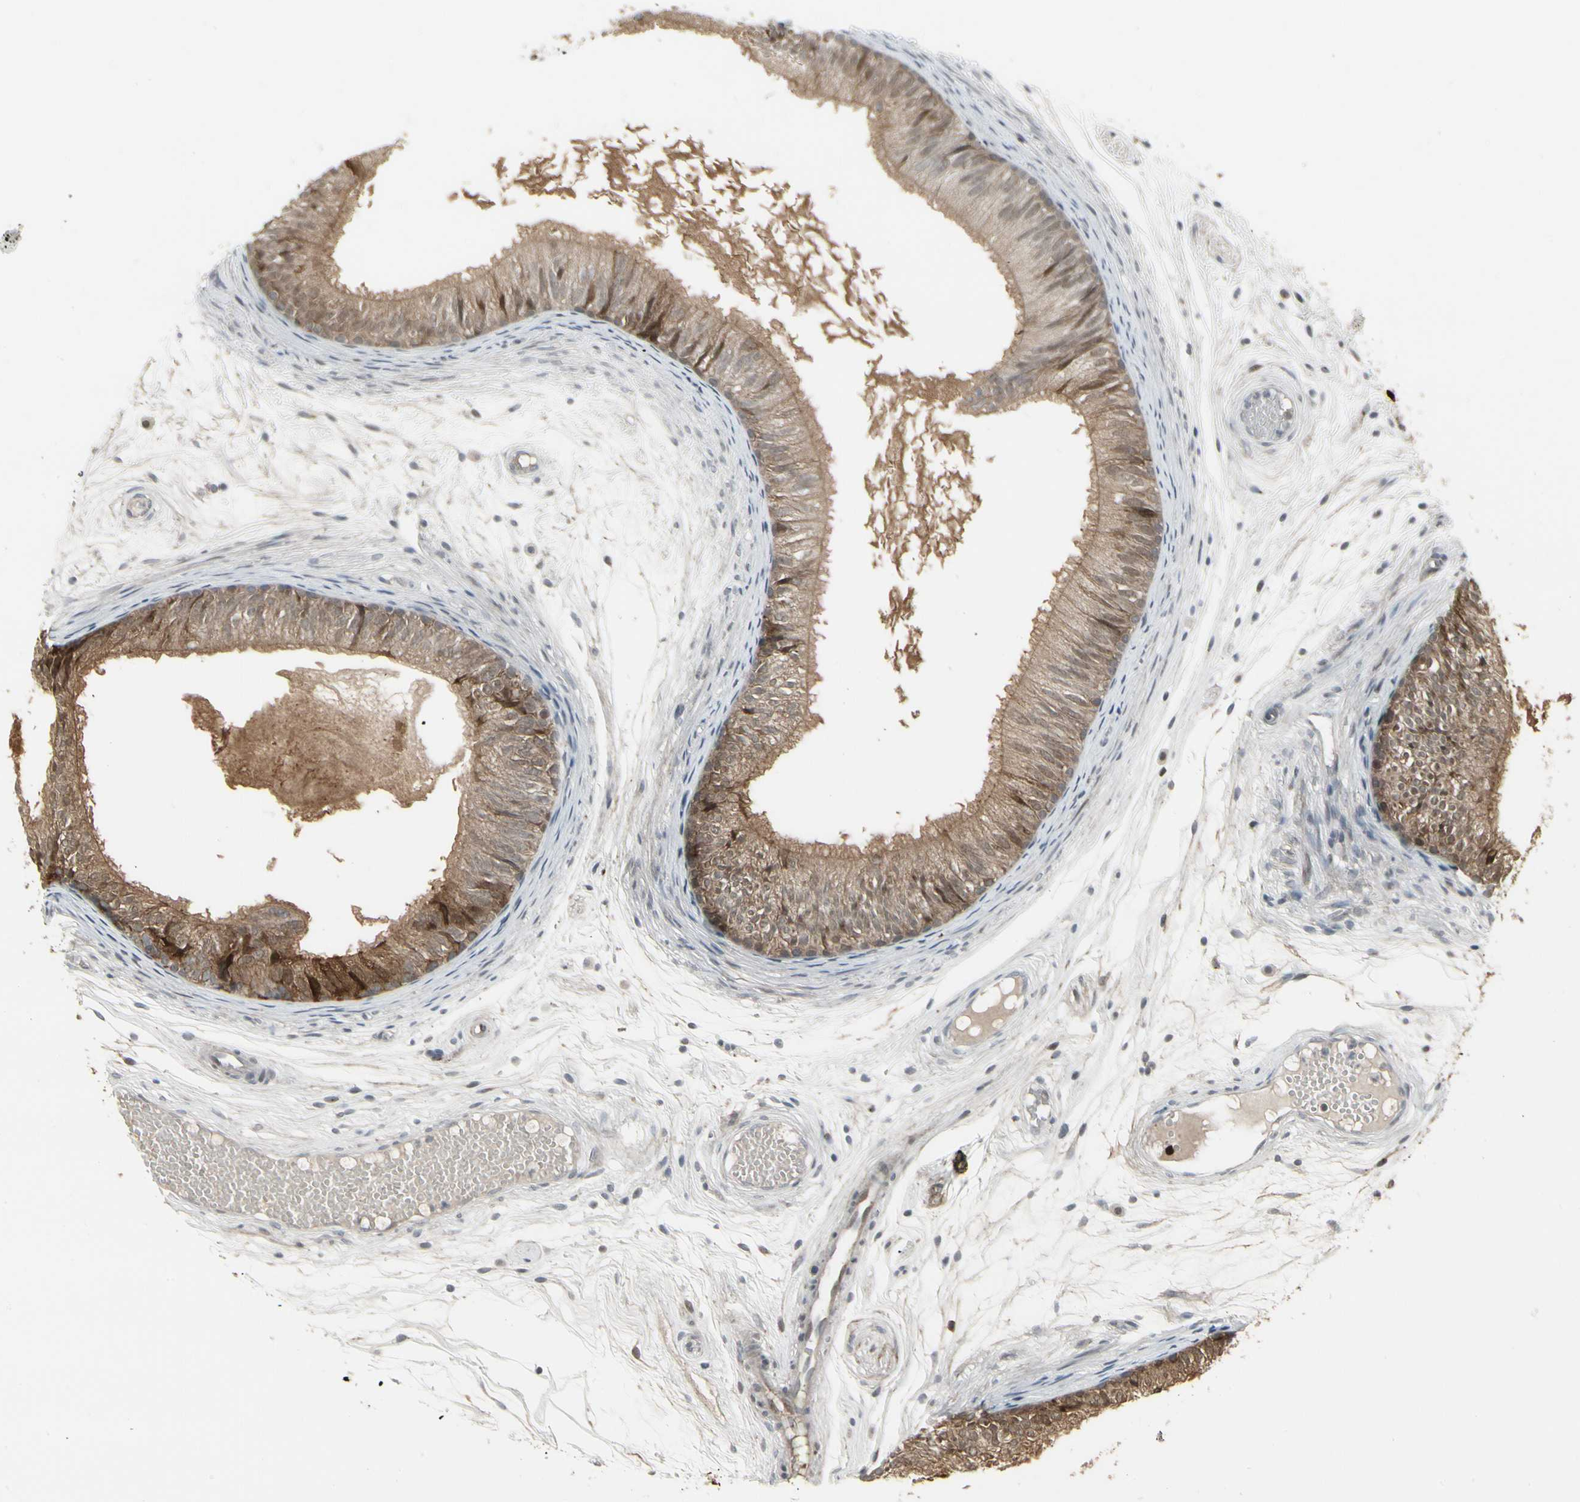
{"staining": {"intensity": "strong", "quantity": ">75%", "location": "cytoplasmic/membranous"}, "tissue": "epididymis", "cell_type": "Glandular cells", "image_type": "normal", "snomed": [{"axis": "morphology", "description": "Normal tissue, NOS"}, {"axis": "morphology", "description": "Atrophy, NOS"}, {"axis": "topography", "description": "Testis"}, {"axis": "topography", "description": "Epididymis"}], "caption": "Immunohistochemical staining of benign epididymis shows high levels of strong cytoplasmic/membranous positivity in about >75% of glandular cells.", "gene": "IGFBP6", "patient": {"sex": "male", "age": 18}}